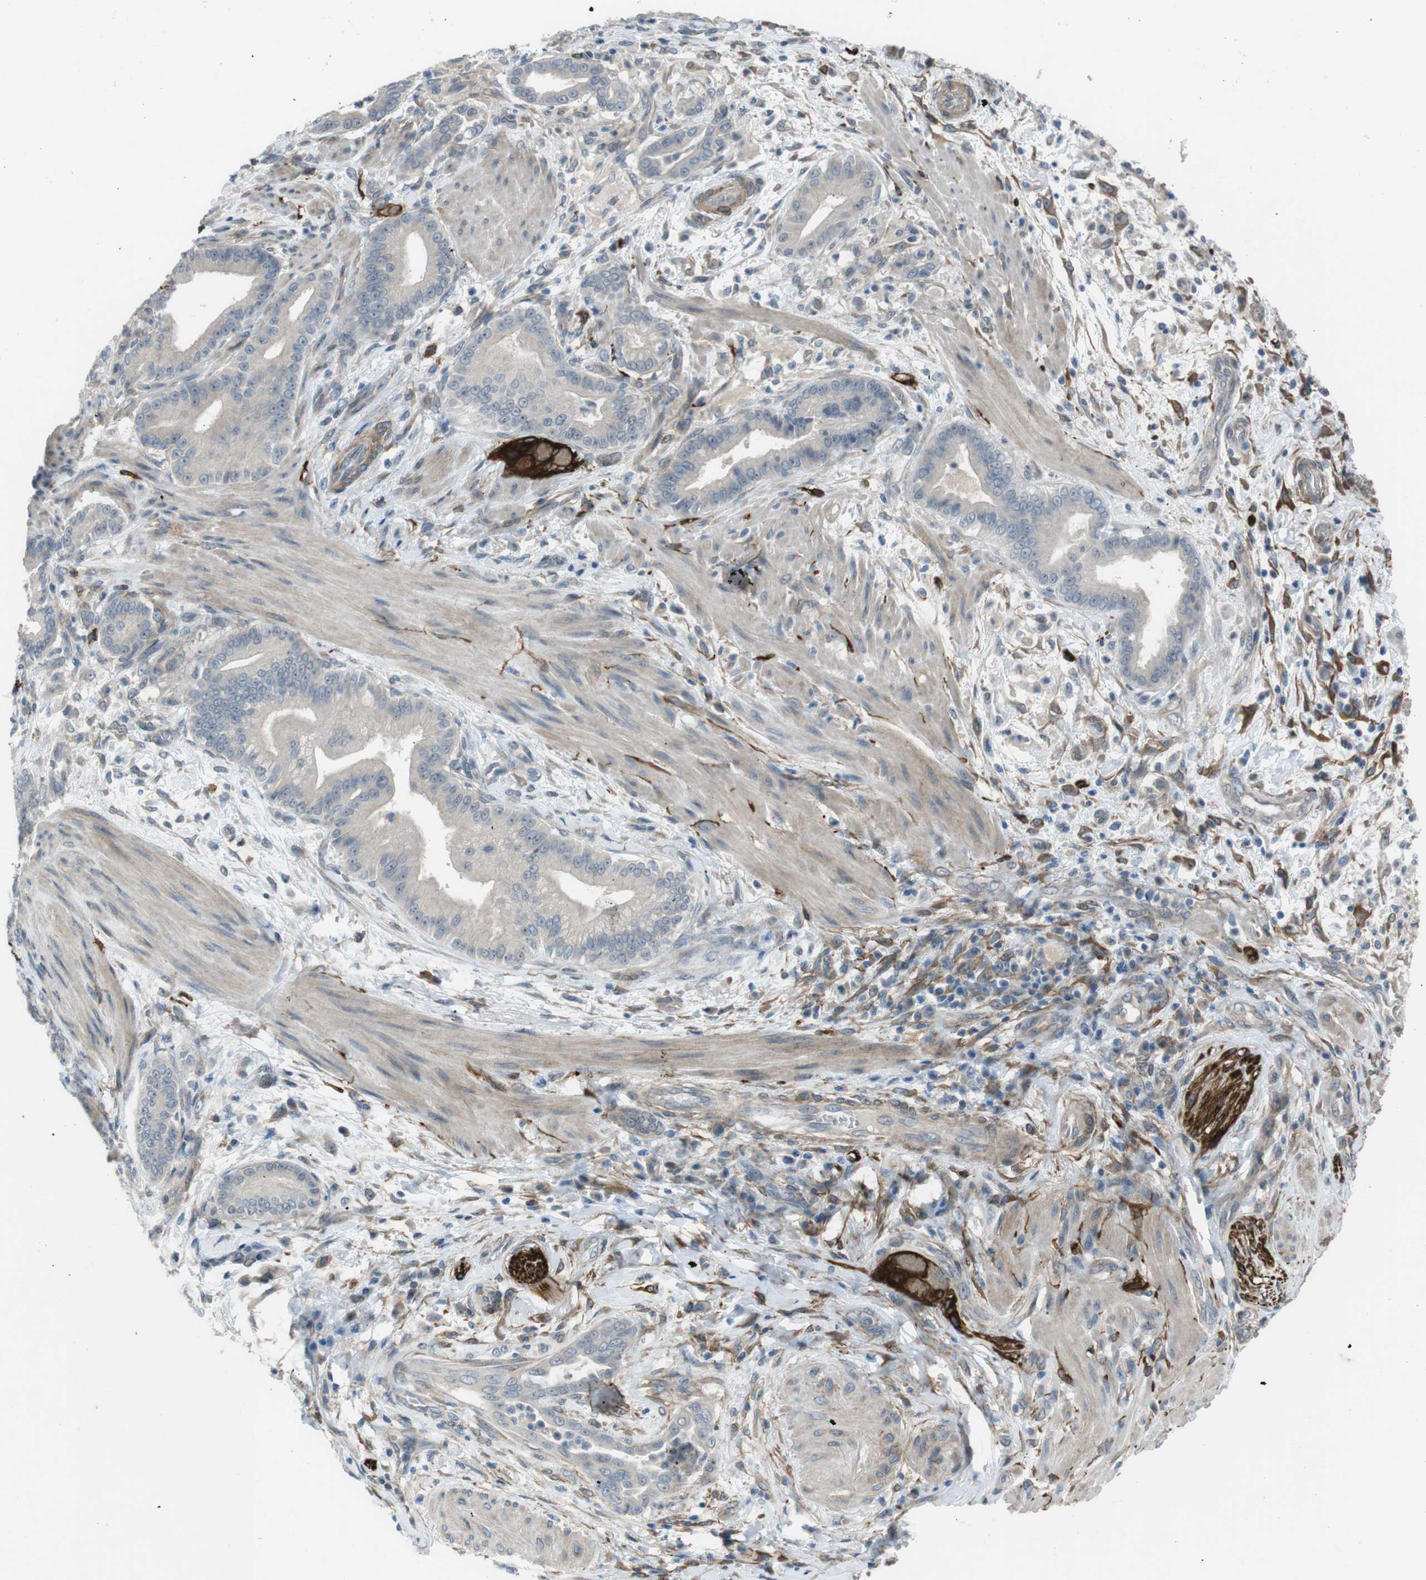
{"staining": {"intensity": "weak", "quantity": "<25%", "location": "cytoplasmic/membranous"}, "tissue": "pancreatic cancer", "cell_type": "Tumor cells", "image_type": "cancer", "snomed": [{"axis": "morphology", "description": "Normal tissue, NOS"}, {"axis": "morphology", "description": "Adenocarcinoma, NOS"}, {"axis": "topography", "description": "Pancreas"}], "caption": "Pancreatic cancer was stained to show a protein in brown. There is no significant positivity in tumor cells. Nuclei are stained in blue.", "gene": "ANK2", "patient": {"sex": "male", "age": 63}}